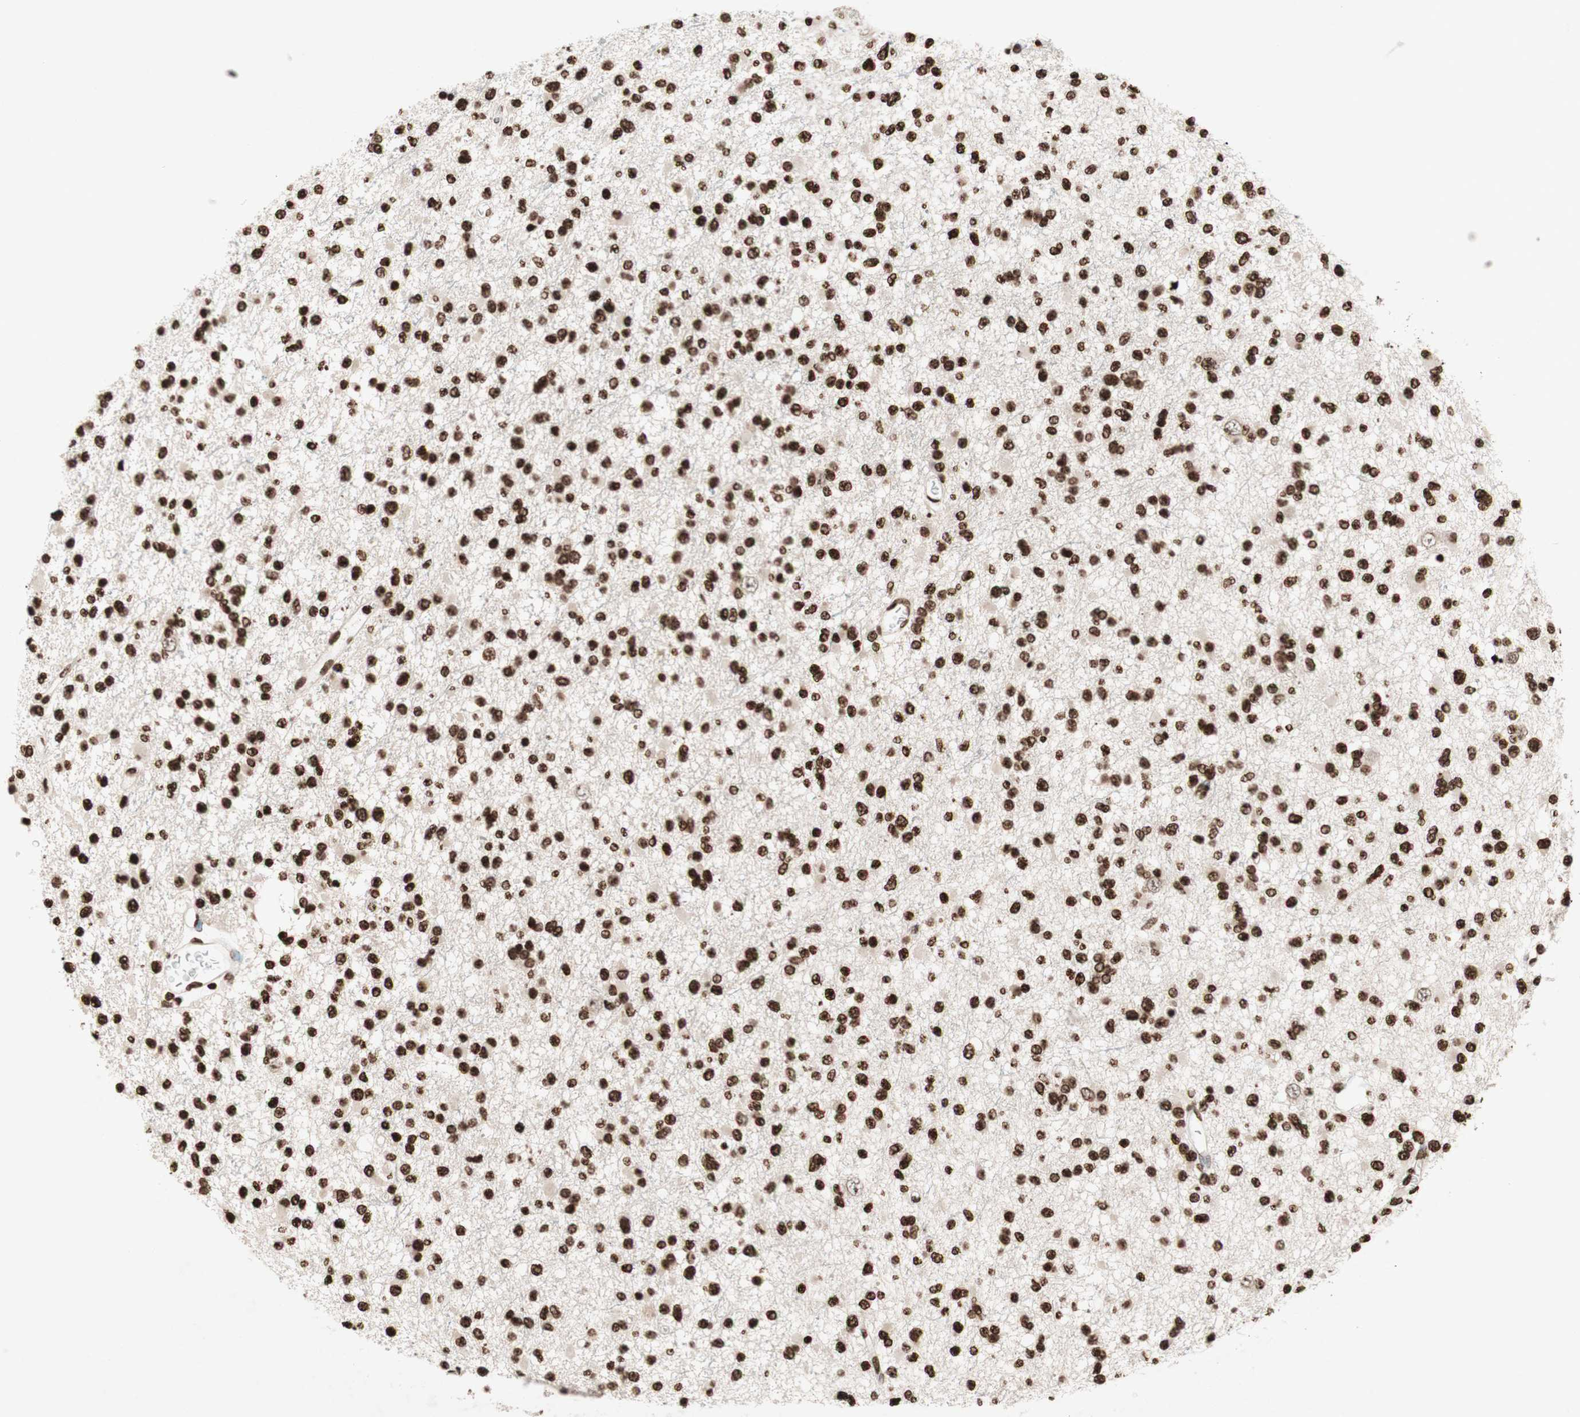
{"staining": {"intensity": "strong", "quantity": ">75%", "location": "nuclear"}, "tissue": "glioma", "cell_type": "Tumor cells", "image_type": "cancer", "snomed": [{"axis": "morphology", "description": "Glioma, malignant, Low grade"}, {"axis": "topography", "description": "Brain"}], "caption": "Approximately >75% of tumor cells in human low-grade glioma (malignant) show strong nuclear protein staining as visualized by brown immunohistochemical staining.", "gene": "NCOA3", "patient": {"sex": "female", "age": 22}}